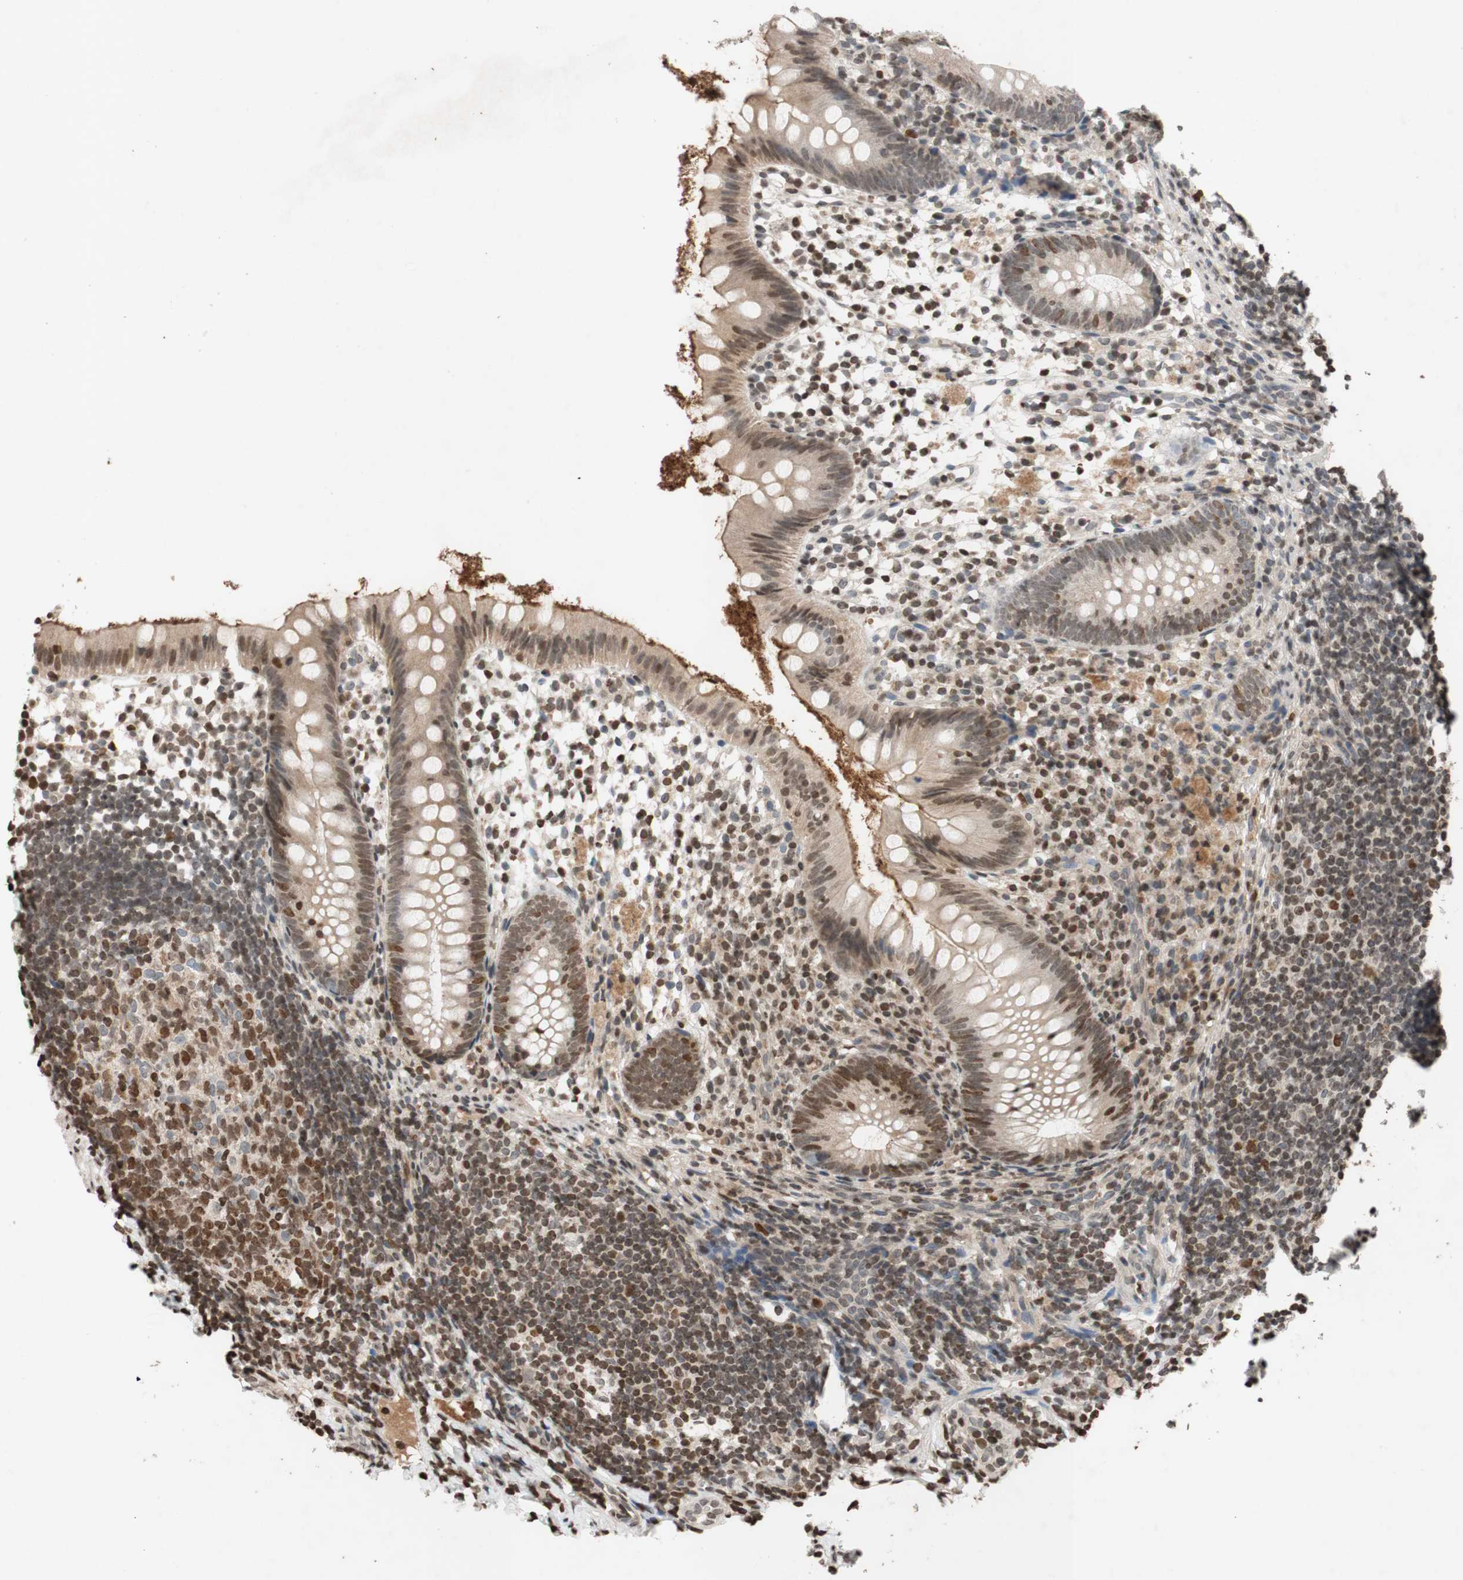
{"staining": {"intensity": "moderate", "quantity": ">75%", "location": "cytoplasmic/membranous,nuclear"}, "tissue": "appendix", "cell_type": "Glandular cells", "image_type": "normal", "snomed": [{"axis": "morphology", "description": "Normal tissue, NOS"}, {"axis": "topography", "description": "Appendix"}], "caption": "Unremarkable appendix demonstrates moderate cytoplasmic/membranous,nuclear staining in about >75% of glandular cells.", "gene": "MCM6", "patient": {"sex": "female", "age": 20}}